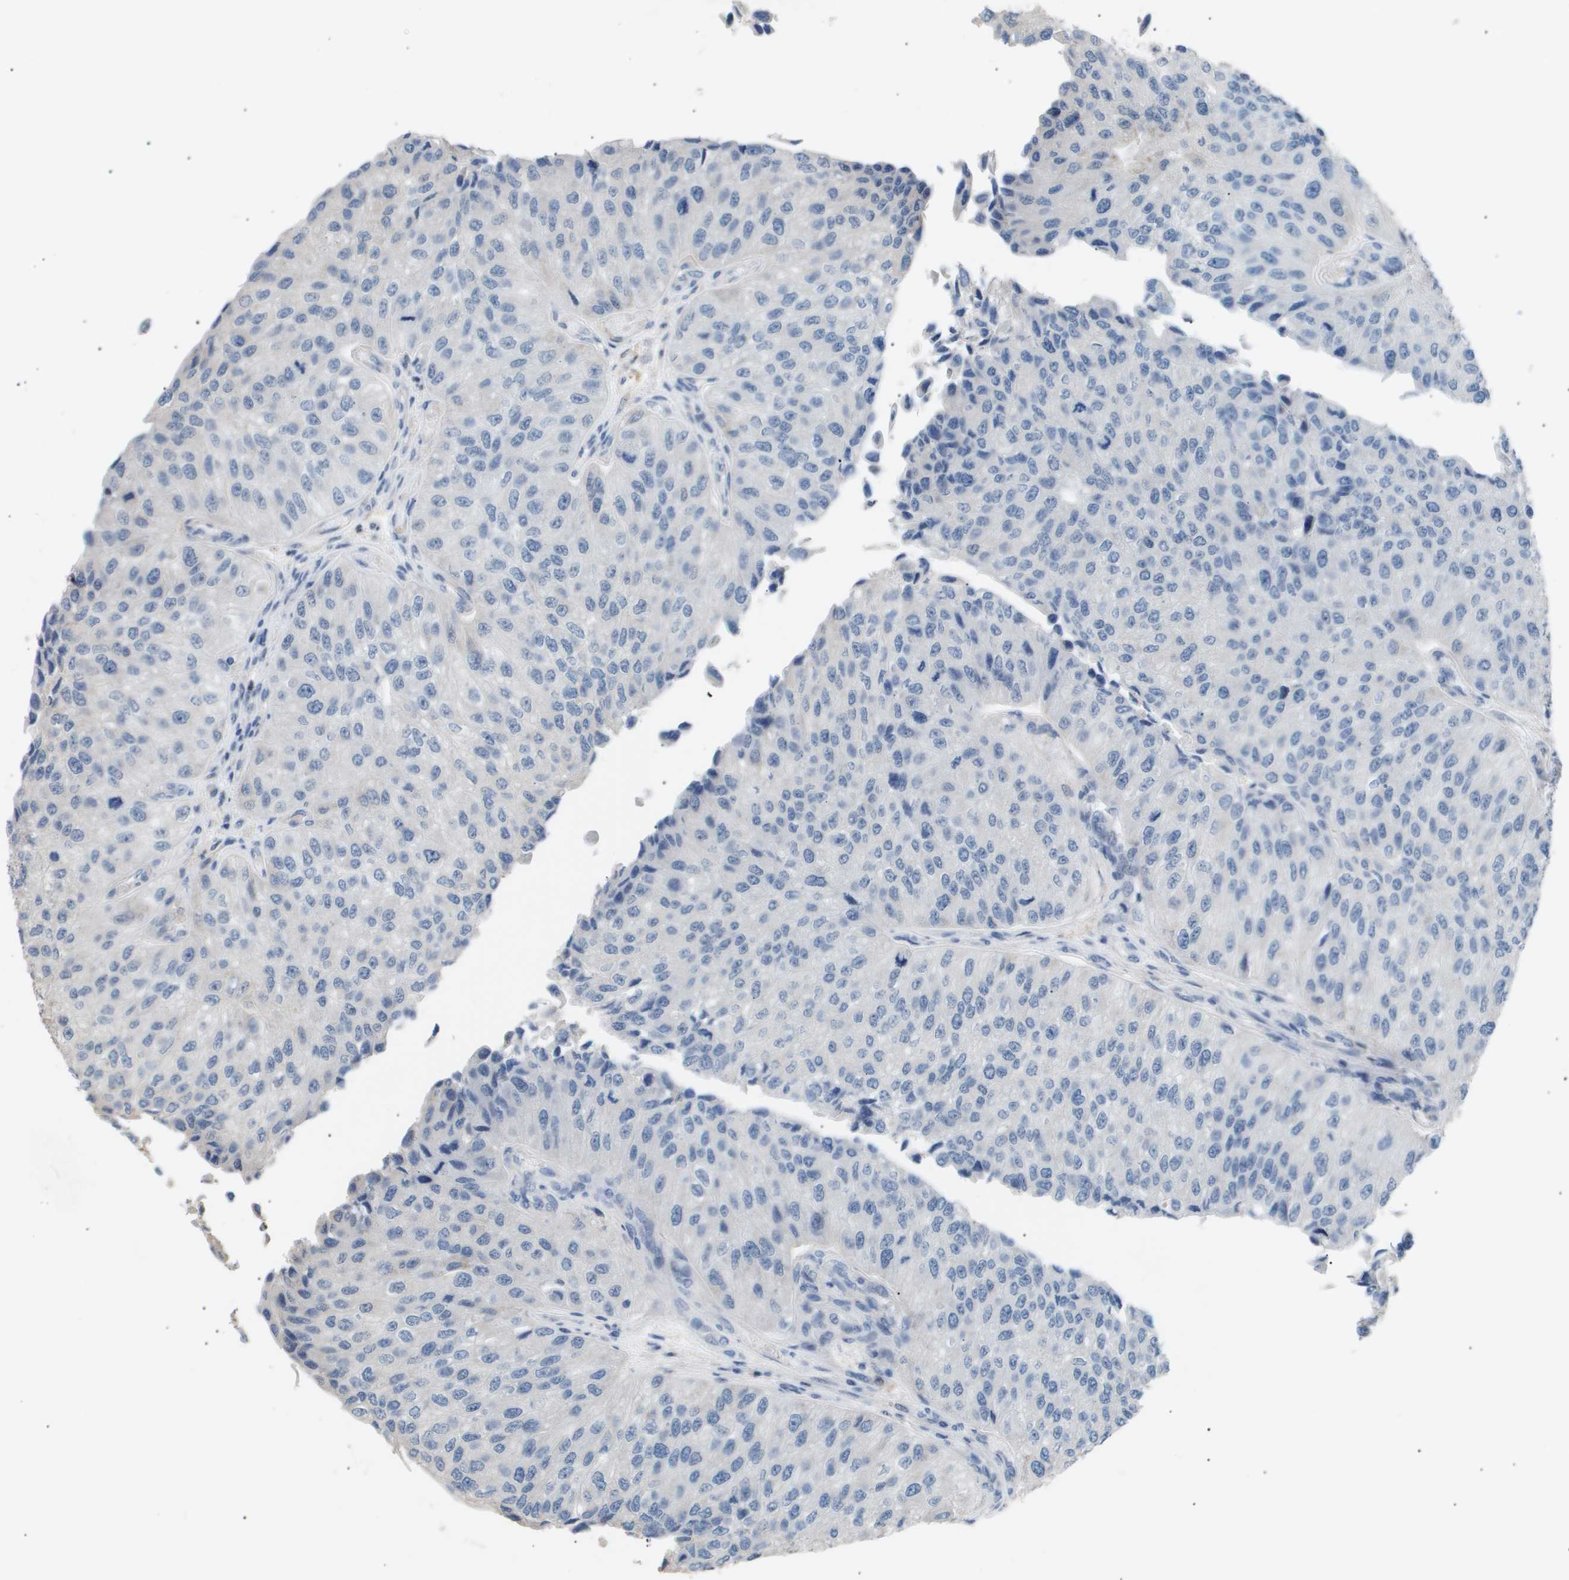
{"staining": {"intensity": "negative", "quantity": "none", "location": "none"}, "tissue": "urothelial cancer", "cell_type": "Tumor cells", "image_type": "cancer", "snomed": [{"axis": "morphology", "description": "Urothelial carcinoma, High grade"}, {"axis": "topography", "description": "Kidney"}, {"axis": "topography", "description": "Urinary bladder"}], "caption": "This is an immunohistochemistry (IHC) histopathology image of human urothelial carcinoma (high-grade). There is no expression in tumor cells.", "gene": "AKR1A1", "patient": {"sex": "male", "age": 77}}